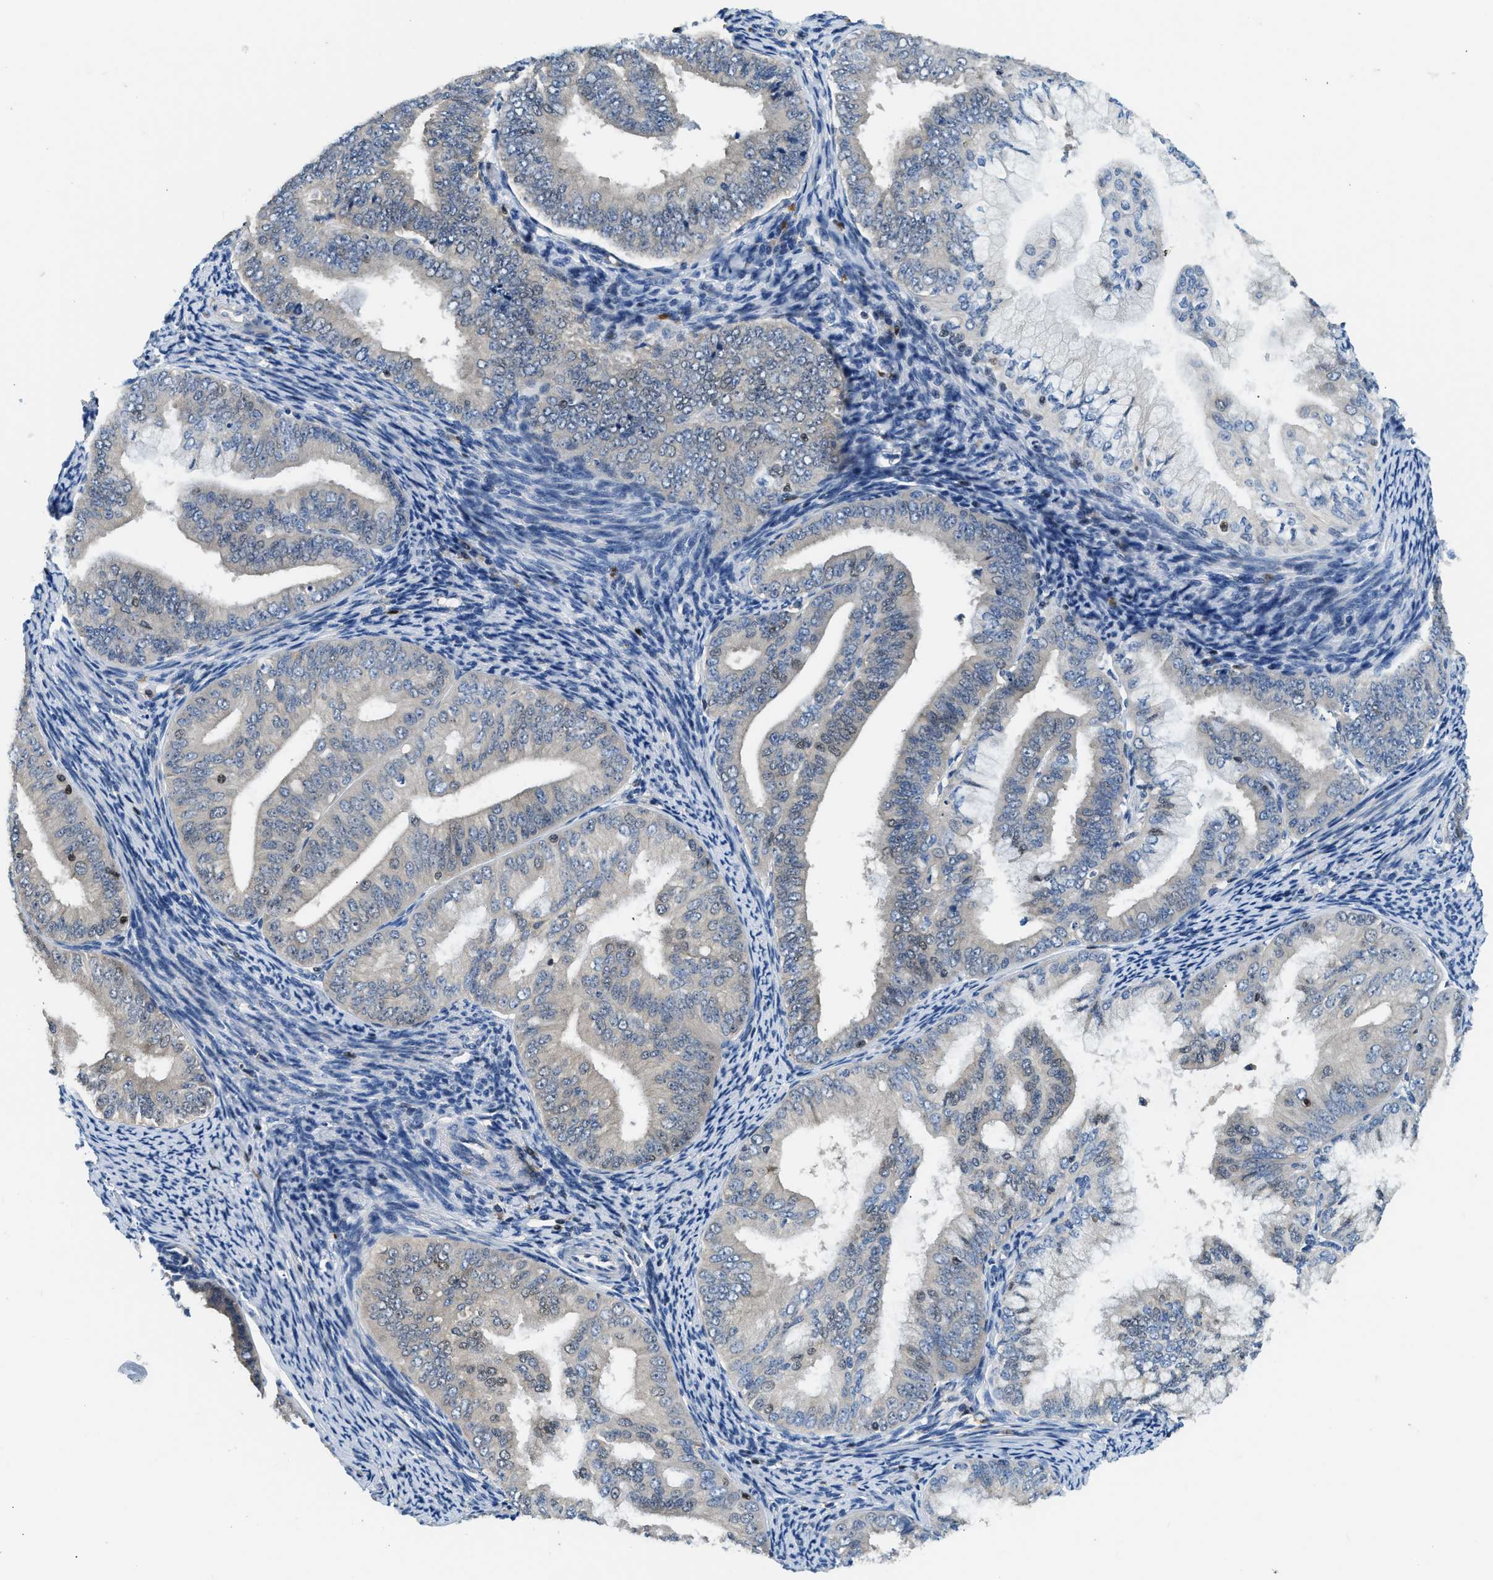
{"staining": {"intensity": "weak", "quantity": "<25%", "location": "nuclear"}, "tissue": "endometrial cancer", "cell_type": "Tumor cells", "image_type": "cancer", "snomed": [{"axis": "morphology", "description": "Adenocarcinoma, NOS"}, {"axis": "topography", "description": "Endometrium"}], "caption": "High magnification brightfield microscopy of endometrial adenocarcinoma stained with DAB (3,3'-diaminobenzidine) (brown) and counterstained with hematoxylin (blue): tumor cells show no significant expression.", "gene": "TOX", "patient": {"sex": "female", "age": 63}}